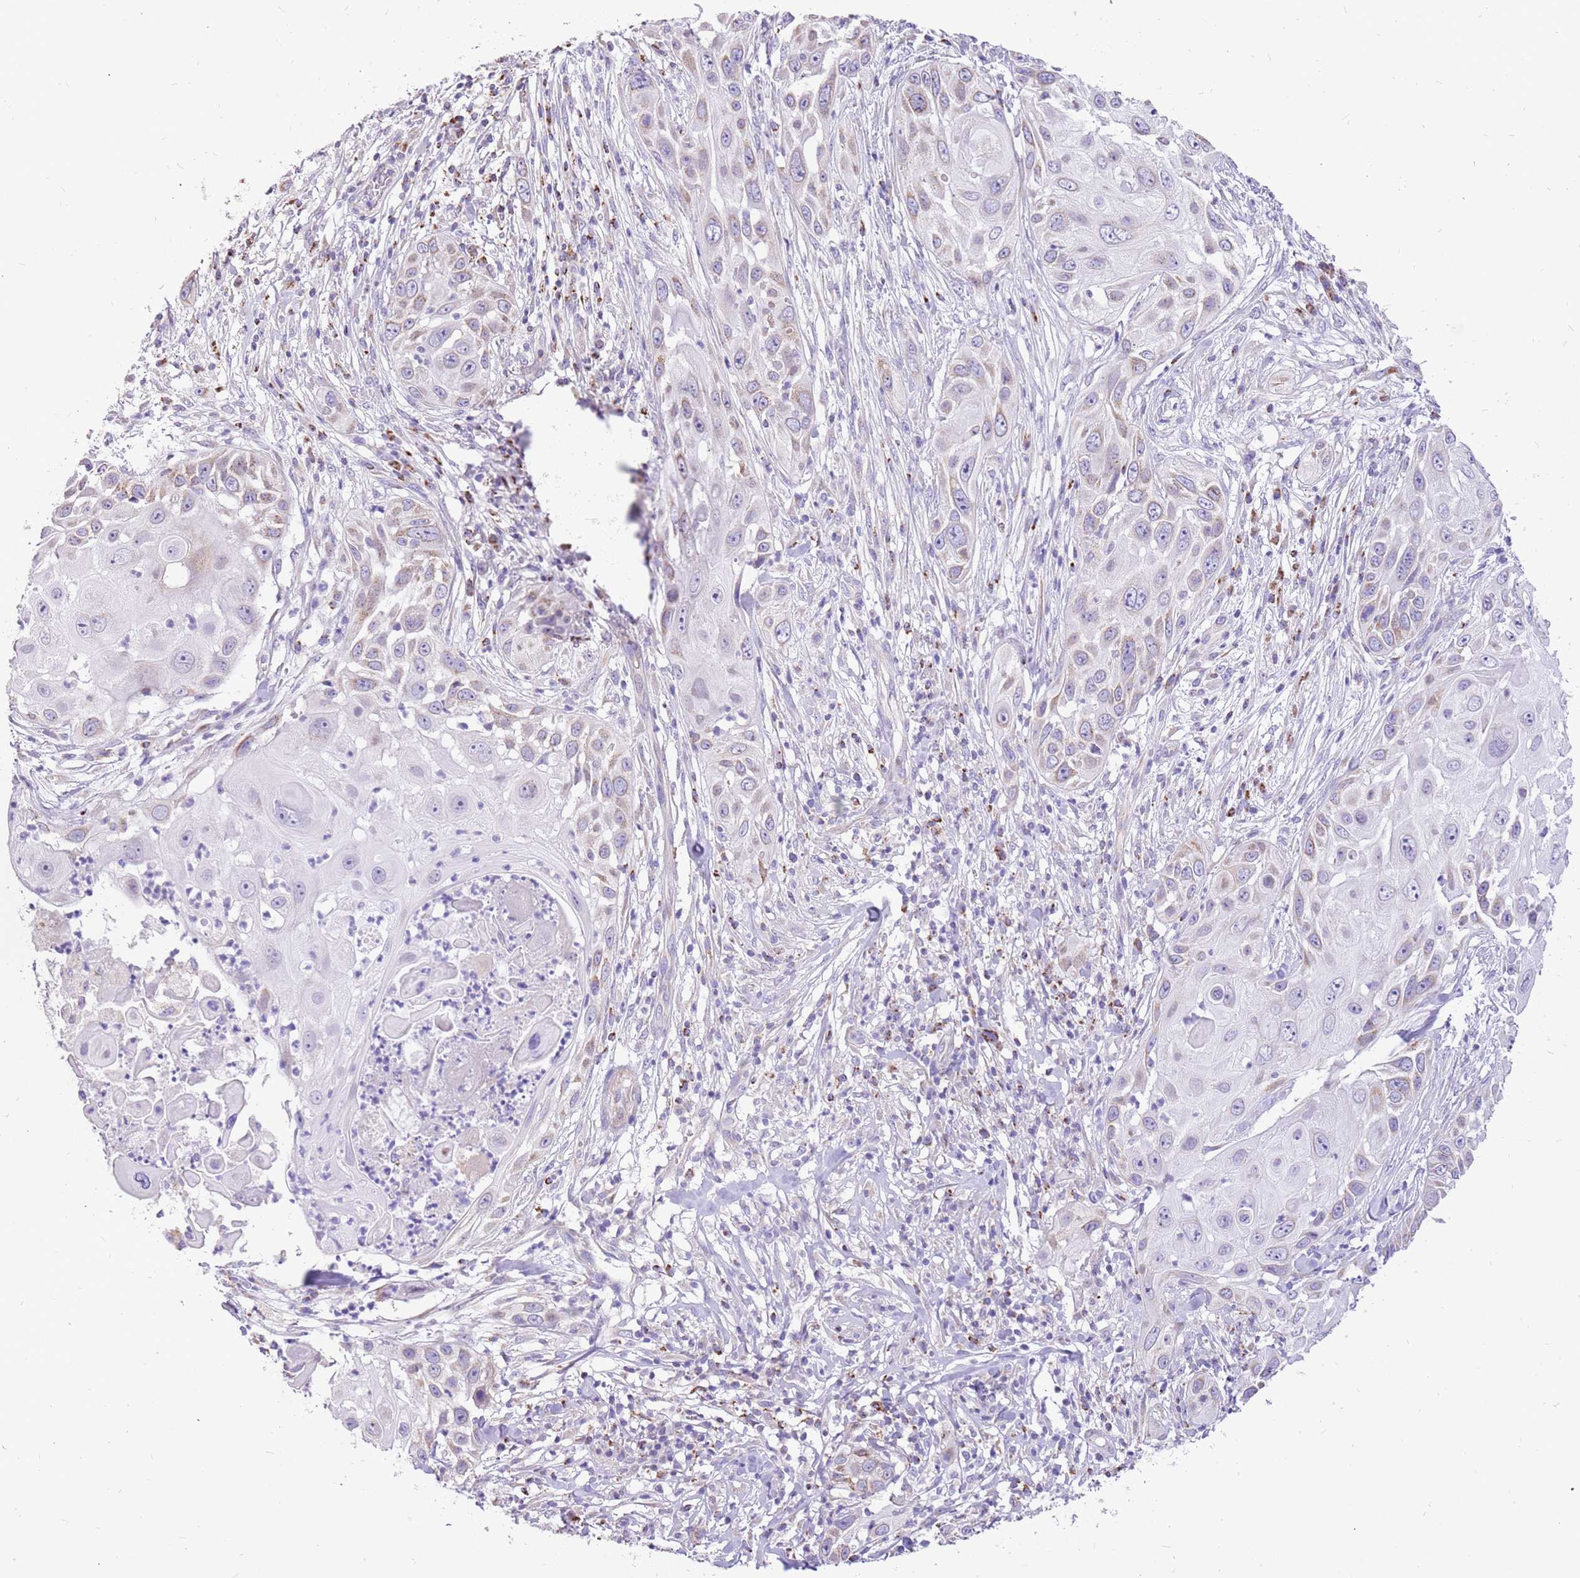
{"staining": {"intensity": "weak", "quantity": "<25%", "location": "cytoplasmic/membranous"}, "tissue": "skin cancer", "cell_type": "Tumor cells", "image_type": "cancer", "snomed": [{"axis": "morphology", "description": "Squamous cell carcinoma, NOS"}, {"axis": "topography", "description": "Skin"}], "caption": "The histopathology image exhibits no significant staining in tumor cells of skin cancer (squamous cell carcinoma). Brightfield microscopy of immunohistochemistry (IHC) stained with DAB (brown) and hematoxylin (blue), captured at high magnification.", "gene": "COX17", "patient": {"sex": "female", "age": 44}}